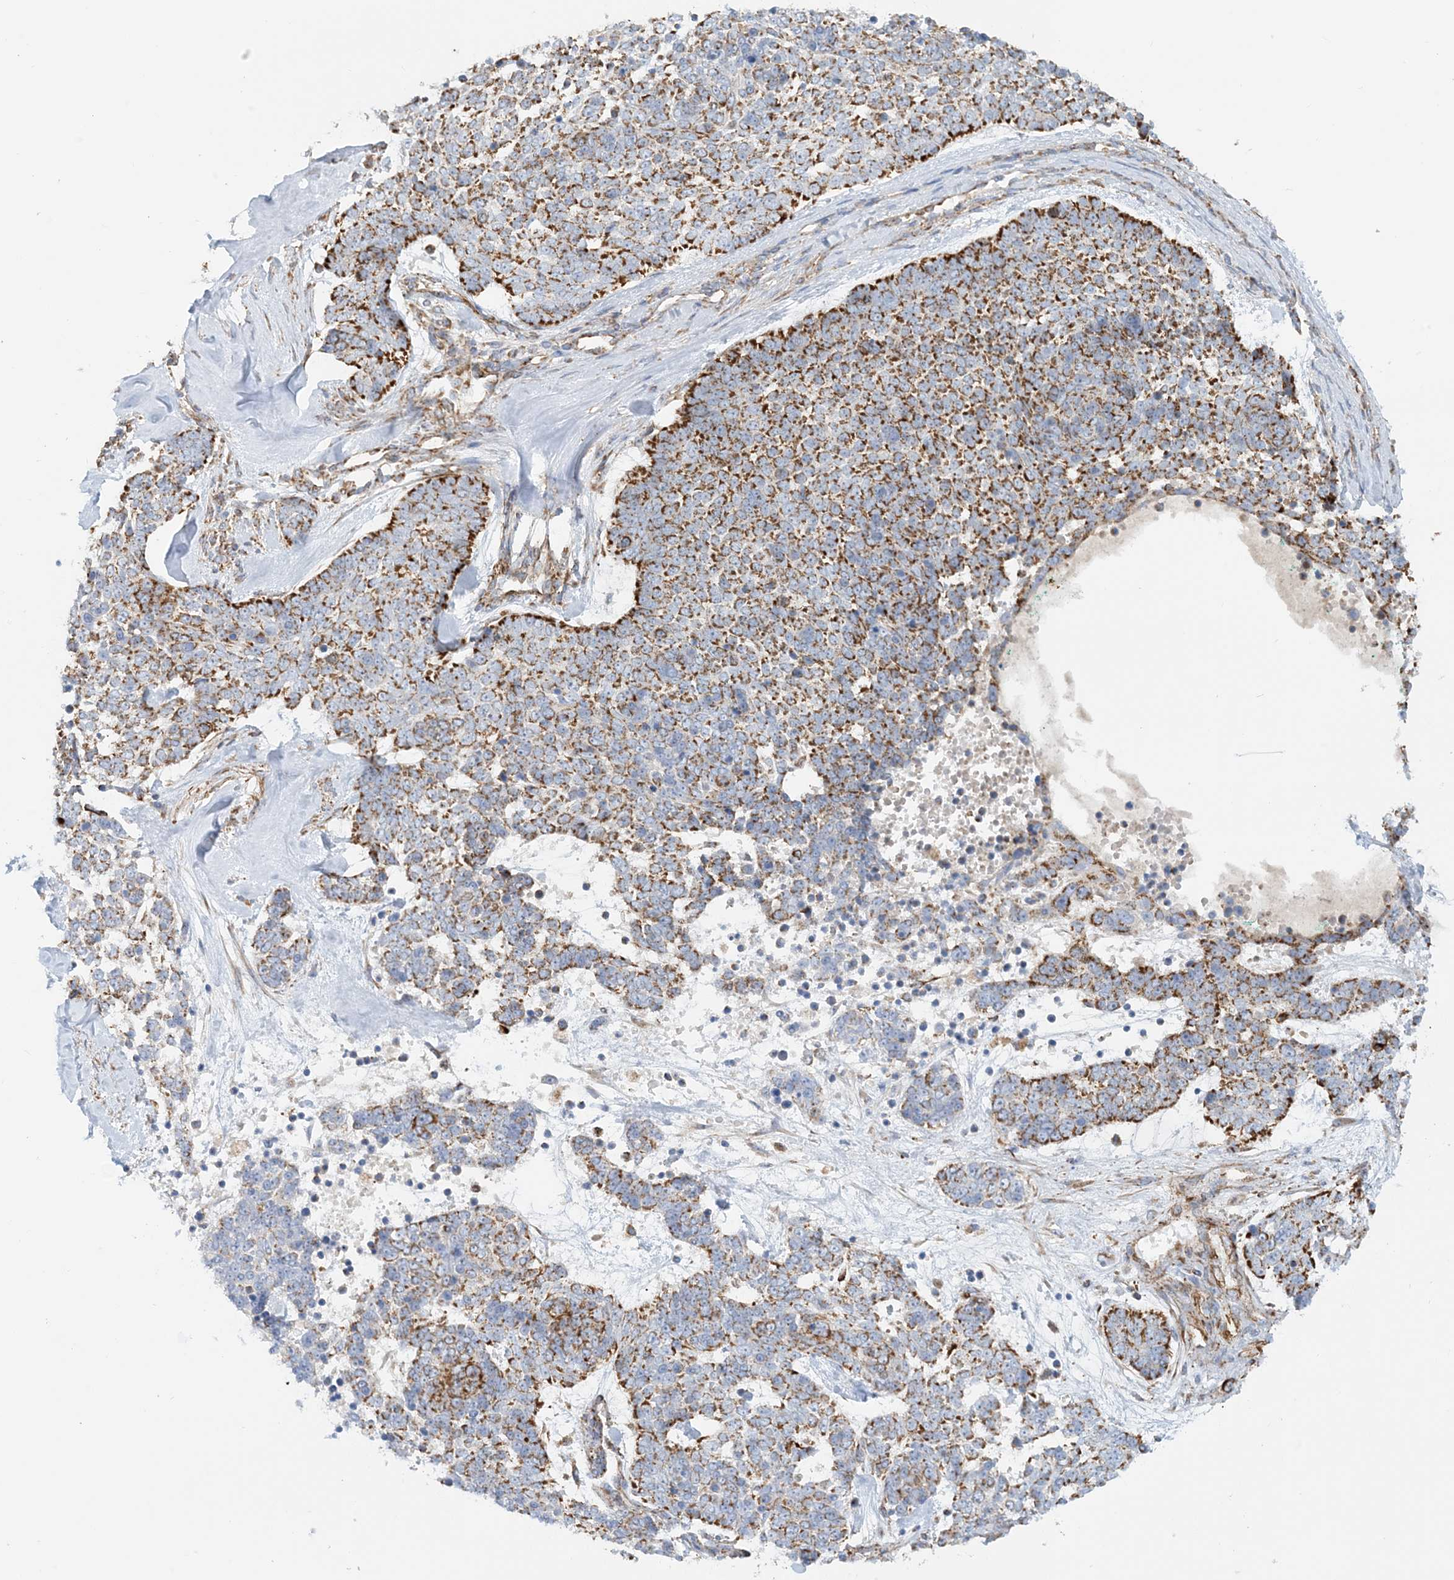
{"staining": {"intensity": "strong", "quantity": "25%-75%", "location": "cytoplasmic/membranous"}, "tissue": "skin cancer", "cell_type": "Tumor cells", "image_type": "cancer", "snomed": [{"axis": "morphology", "description": "Basal cell carcinoma"}, {"axis": "topography", "description": "Skin"}], "caption": "Immunohistochemistry image of basal cell carcinoma (skin) stained for a protein (brown), which demonstrates high levels of strong cytoplasmic/membranous expression in approximately 25%-75% of tumor cells.", "gene": "COA3", "patient": {"sex": "female", "age": 81}}